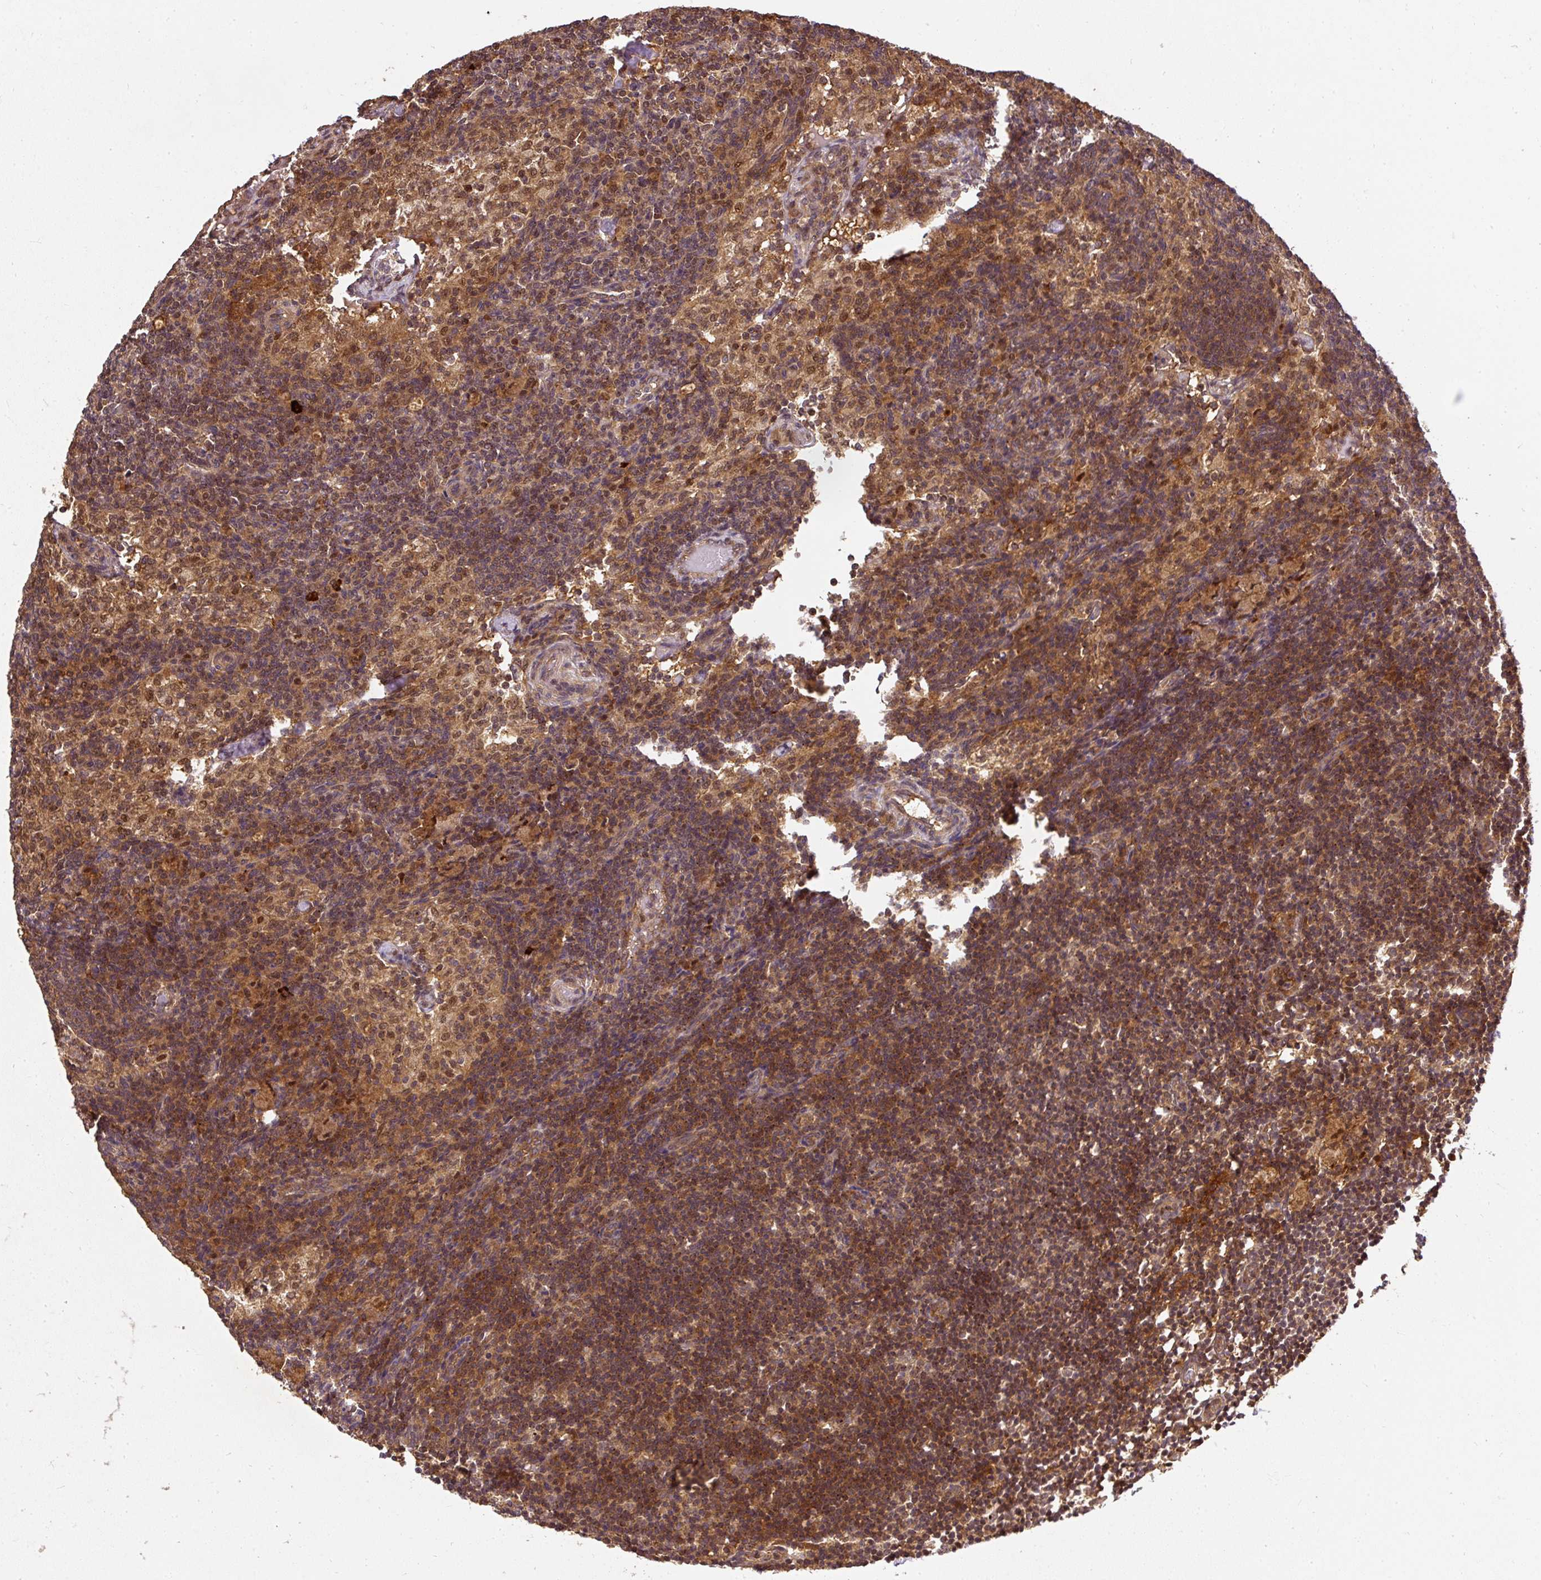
{"staining": {"intensity": "moderate", "quantity": ">75%", "location": "cytoplasmic/membranous,nuclear"}, "tissue": "lymph node", "cell_type": "Germinal center cells", "image_type": "normal", "snomed": [{"axis": "morphology", "description": "Normal tissue, NOS"}, {"axis": "topography", "description": "Lymph node"}], "caption": "Lymph node stained with DAB (3,3'-diaminobenzidine) immunohistochemistry (IHC) exhibits medium levels of moderate cytoplasmic/membranous,nuclear expression in approximately >75% of germinal center cells. (Brightfield microscopy of DAB IHC at high magnification).", "gene": "PSMD1", "patient": {"sex": "male", "age": 49}}